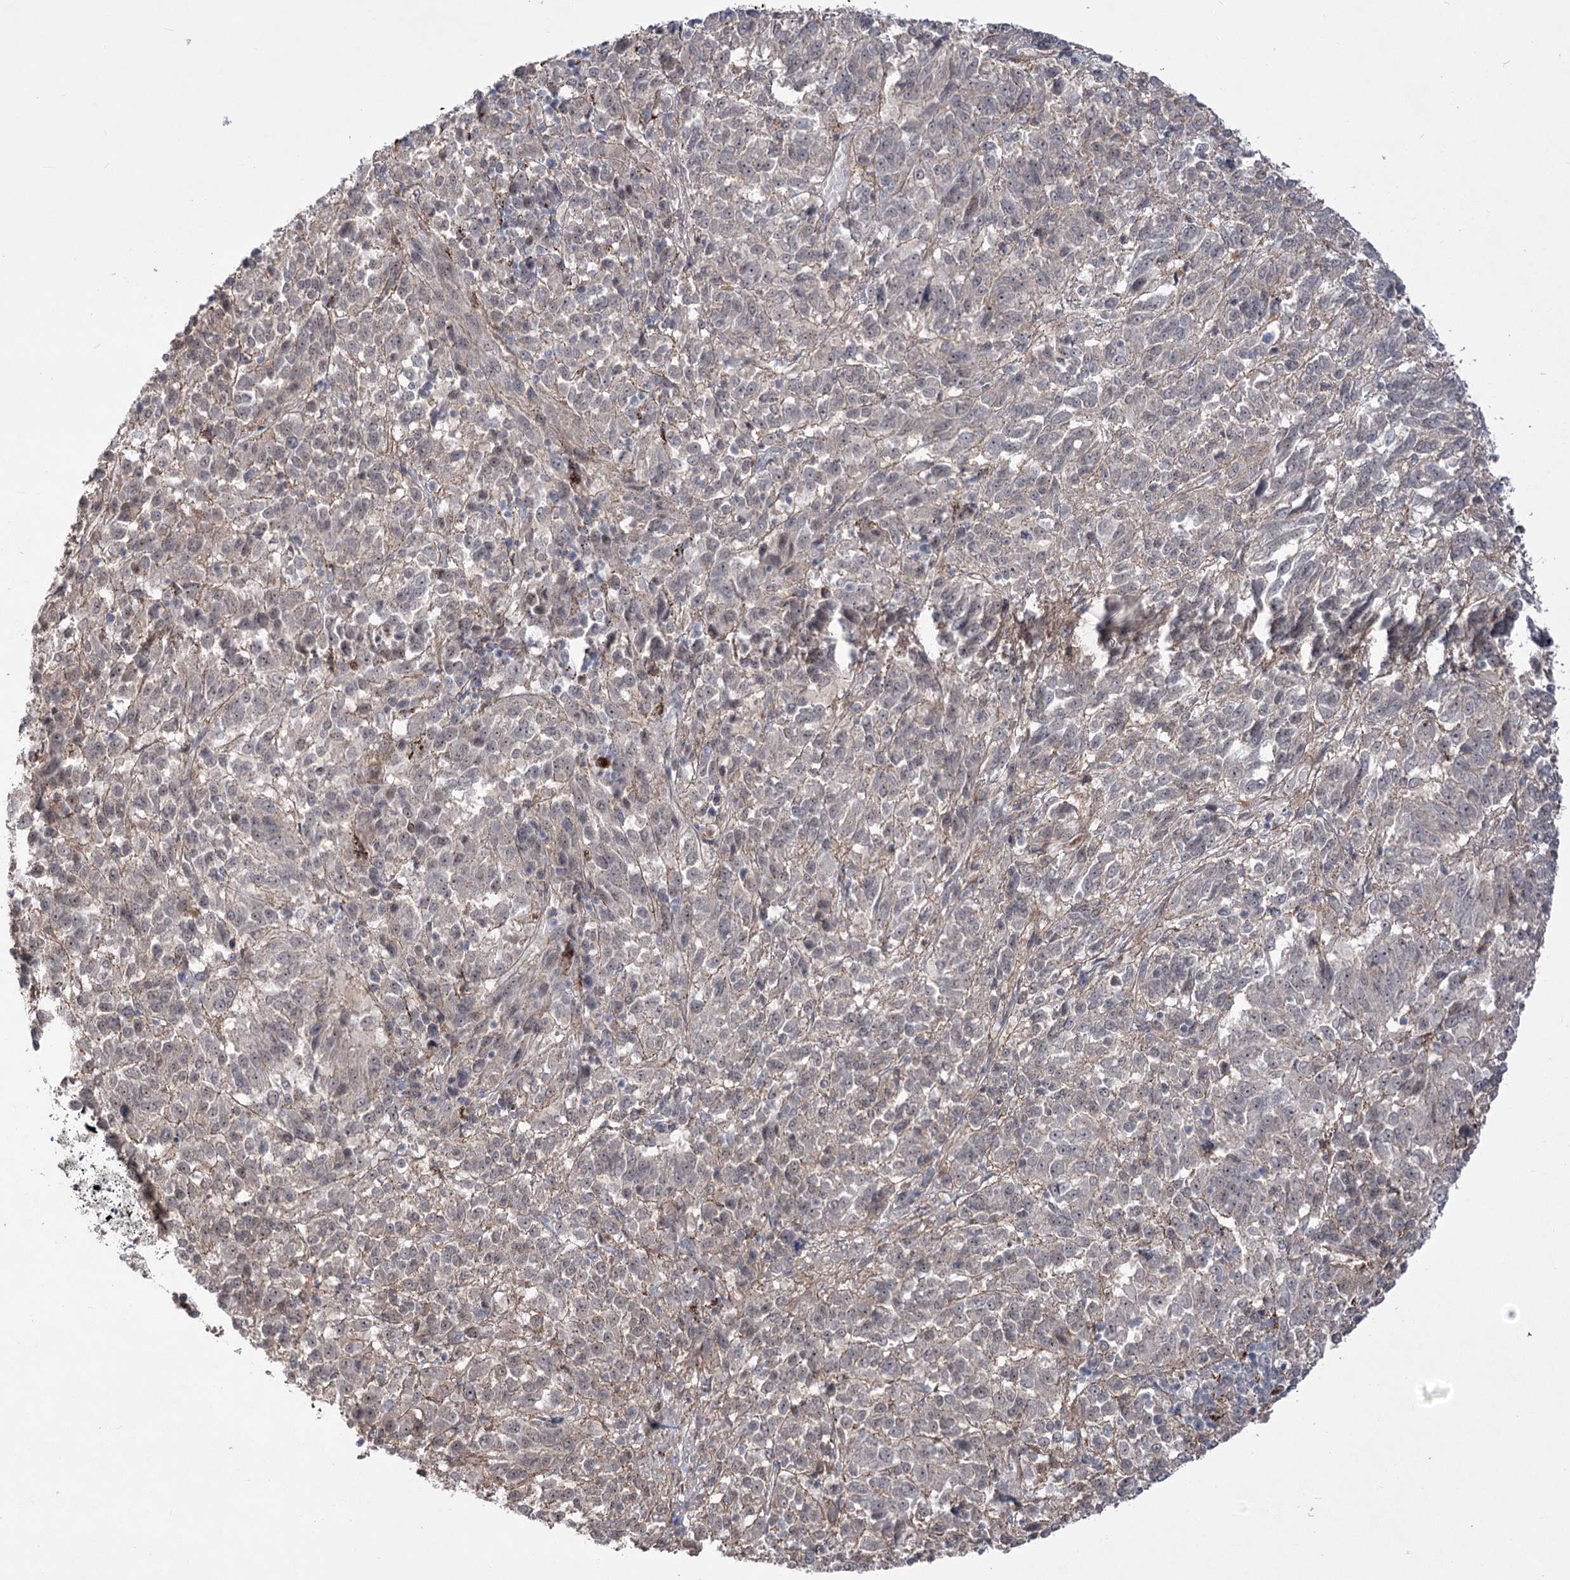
{"staining": {"intensity": "negative", "quantity": "none", "location": "none"}, "tissue": "melanoma", "cell_type": "Tumor cells", "image_type": "cancer", "snomed": [{"axis": "morphology", "description": "Malignant melanoma, Metastatic site"}, {"axis": "topography", "description": "Lung"}], "caption": "Micrograph shows no significant protein staining in tumor cells of melanoma.", "gene": "ZSCAN23", "patient": {"sex": "male", "age": 64}}